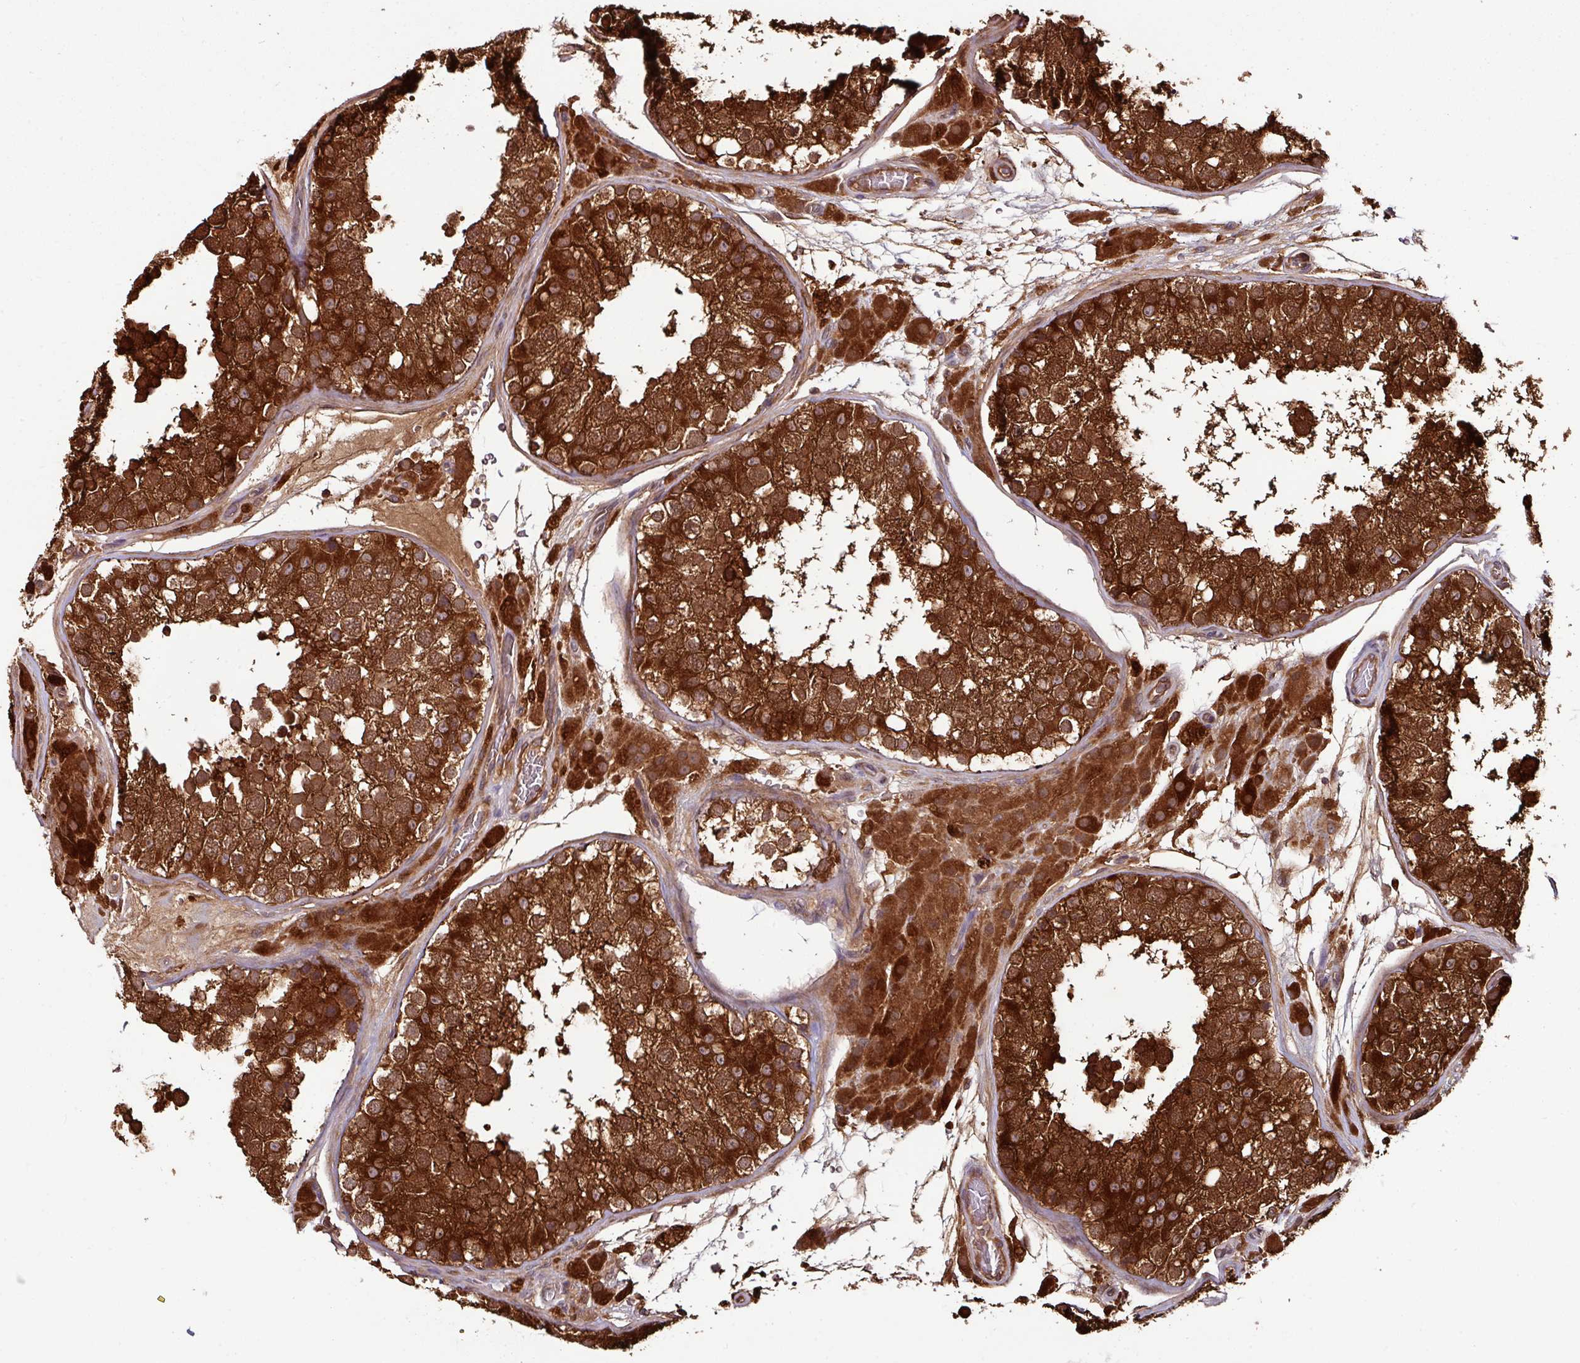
{"staining": {"intensity": "strong", "quantity": ">75%", "location": "cytoplasmic/membranous"}, "tissue": "testis", "cell_type": "Cells in seminiferous ducts", "image_type": "normal", "snomed": [{"axis": "morphology", "description": "Normal tissue, NOS"}, {"axis": "topography", "description": "Testis"}], "caption": "Cells in seminiferous ducts exhibit high levels of strong cytoplasmic/membranous expression in approximately >75% of cells in benign human testis.", "gene": "GNPDA1", "patient": {"sex": "male", "age": 26}}